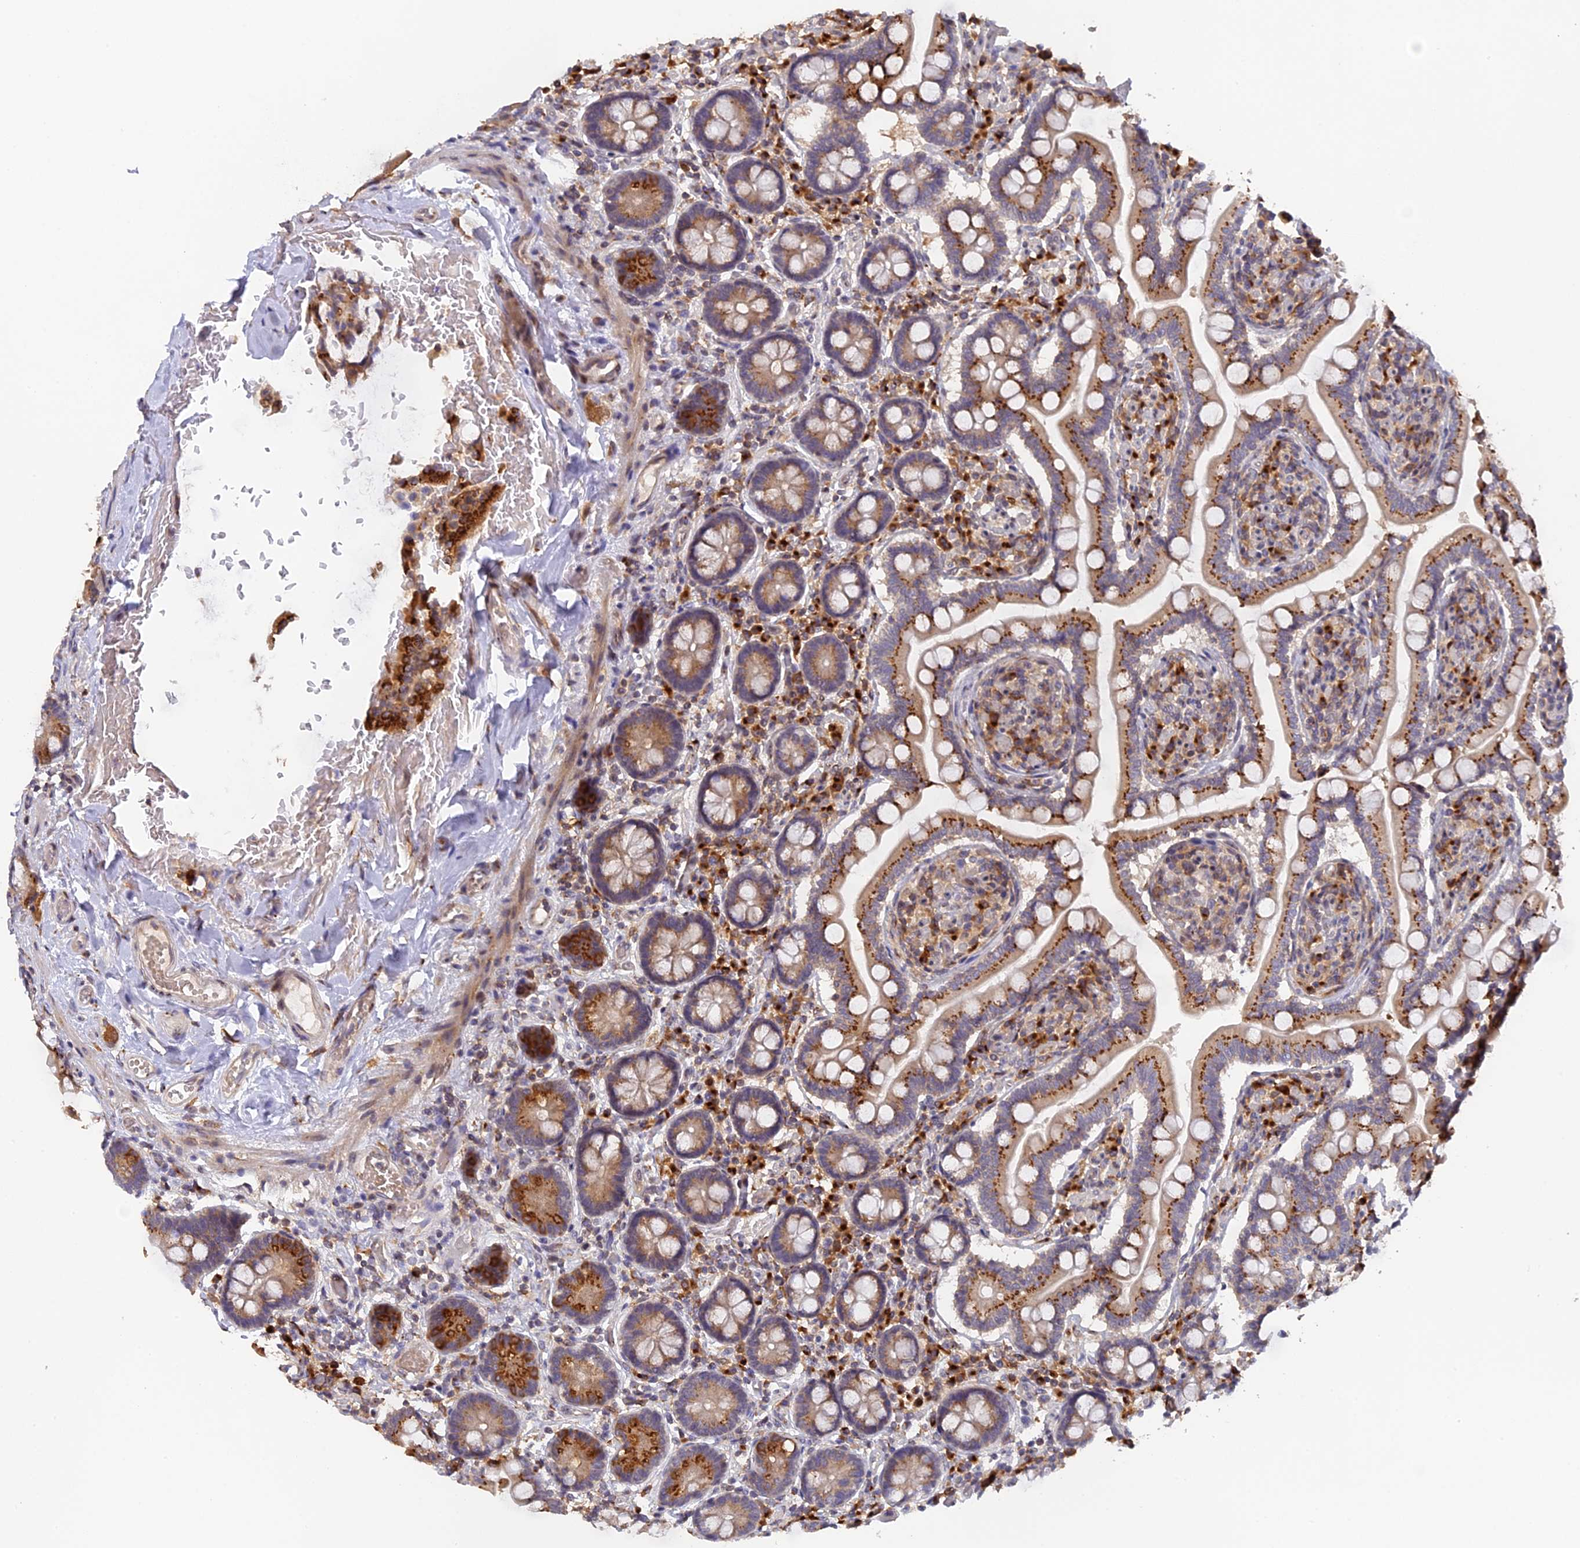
{"staining": {"intensity": "moderate", "quantity": ">75%", "location": "cytoplasmic/membranous"}, "tissue": "small intestine", "cell_type": "Glandular cells", "image_type": "normal", "snomed": [{"axis": "morphology", "description": "Normal tissue, NOS"}, {"axis": "topography", "description": "Small intestine"}], "caption": "Human small intestine stained for a protein (brown) demonstrates moderate cytoplasmic/membranous positive staining in about >75% of glandular cells.", "gene": "SNX17", "patient": {"sex": "female", "age": 64}}